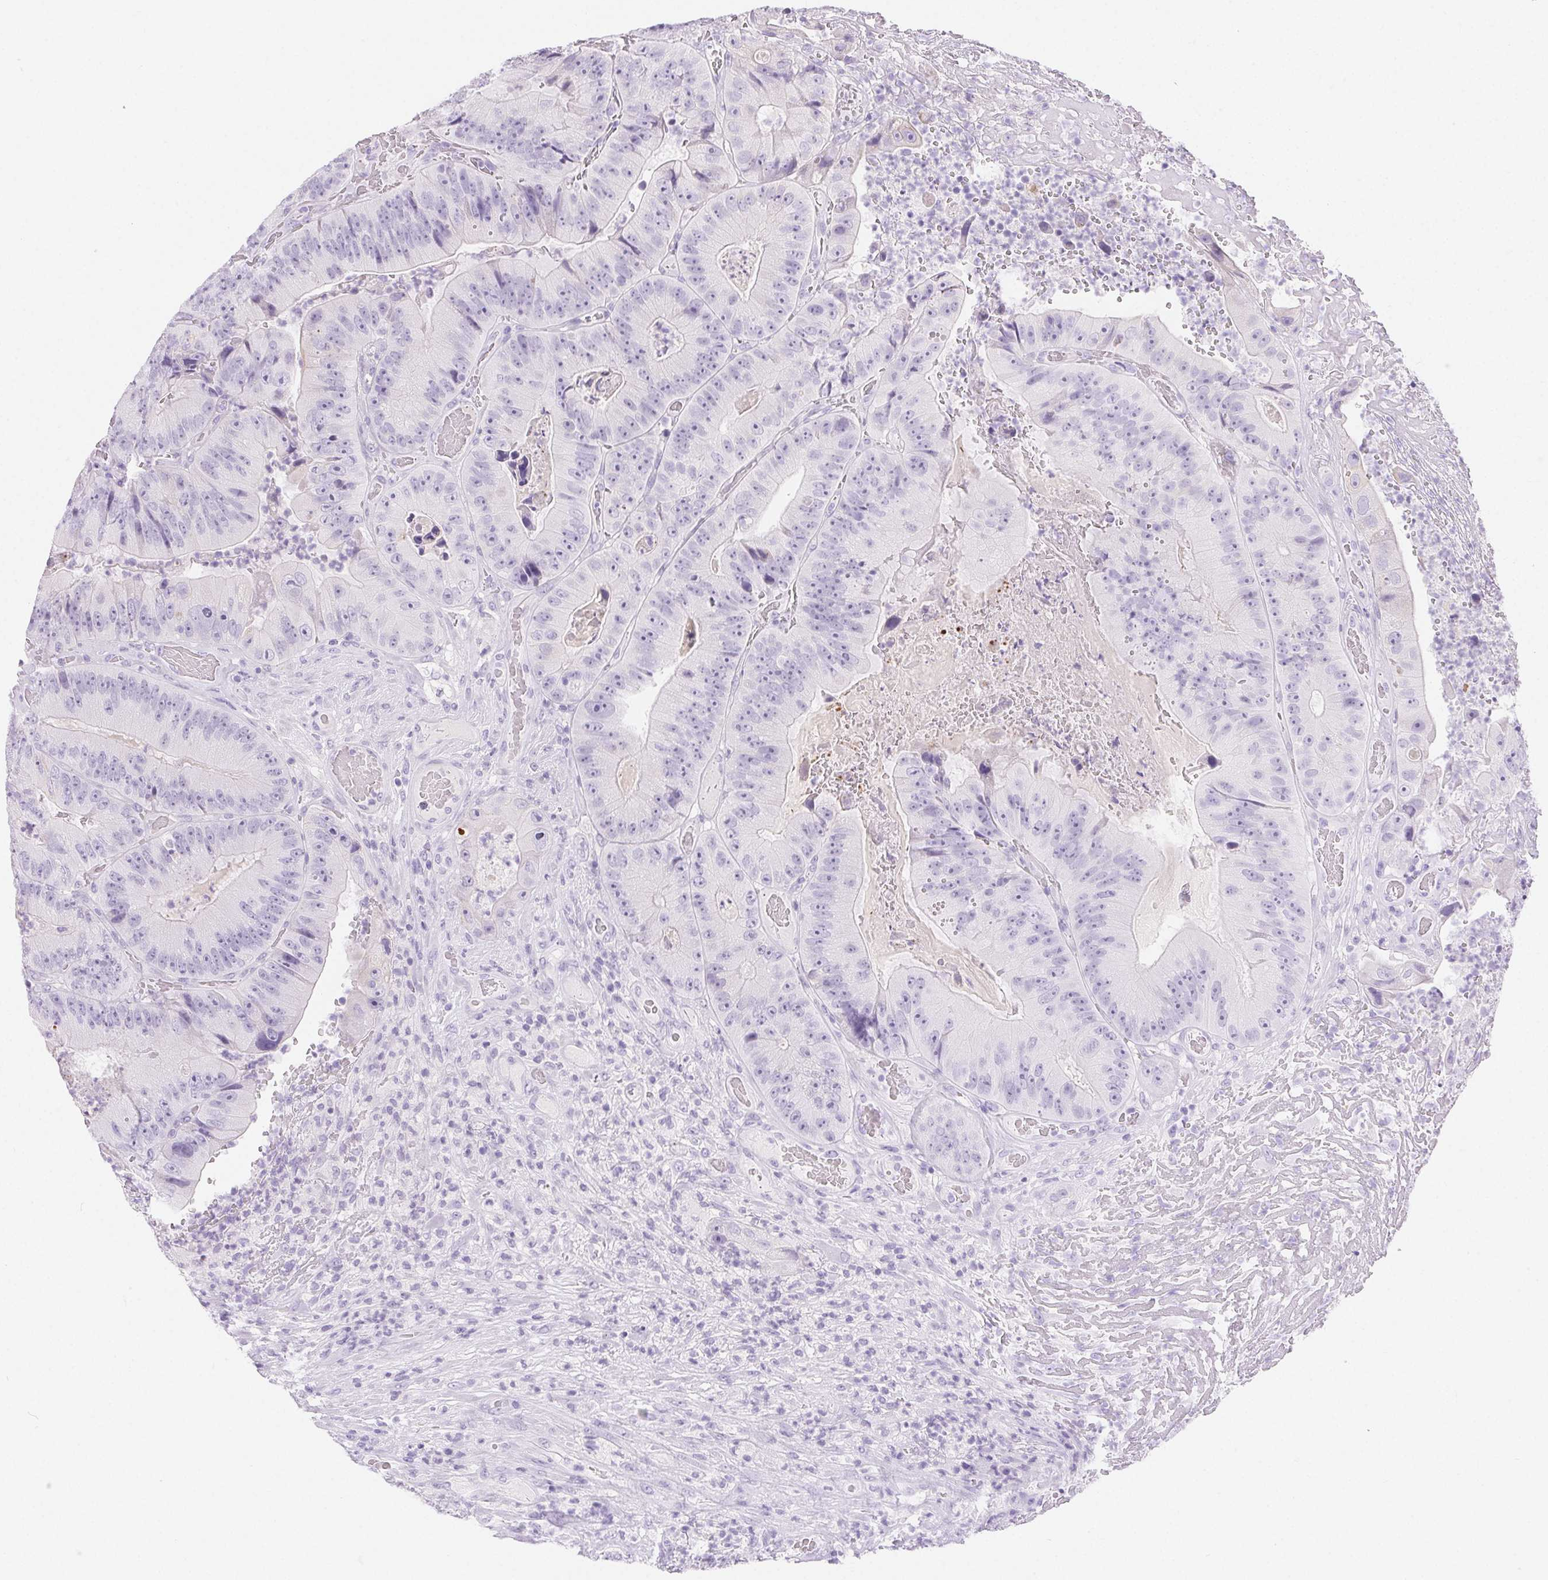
{"staining": {"intensity": "negative", "quantity": "none", "location": "none"}, "tissue": "colorectal cancer", "cell_type": "Tumor cells", "image_type": "cancer", "snomed": [{"axis": "morphology", "description": "Adenocarcinoma, NOS"}, {"axis": "topography", "description": "Colon"}], "caption": "IHC image of human colorectal cancer (adenocarcinoma) stained for a protein (brown), which demonstrates no expression in tumor cells.", "gene": "CLDN16", "patient": {"sex": "female", "age": 86}}